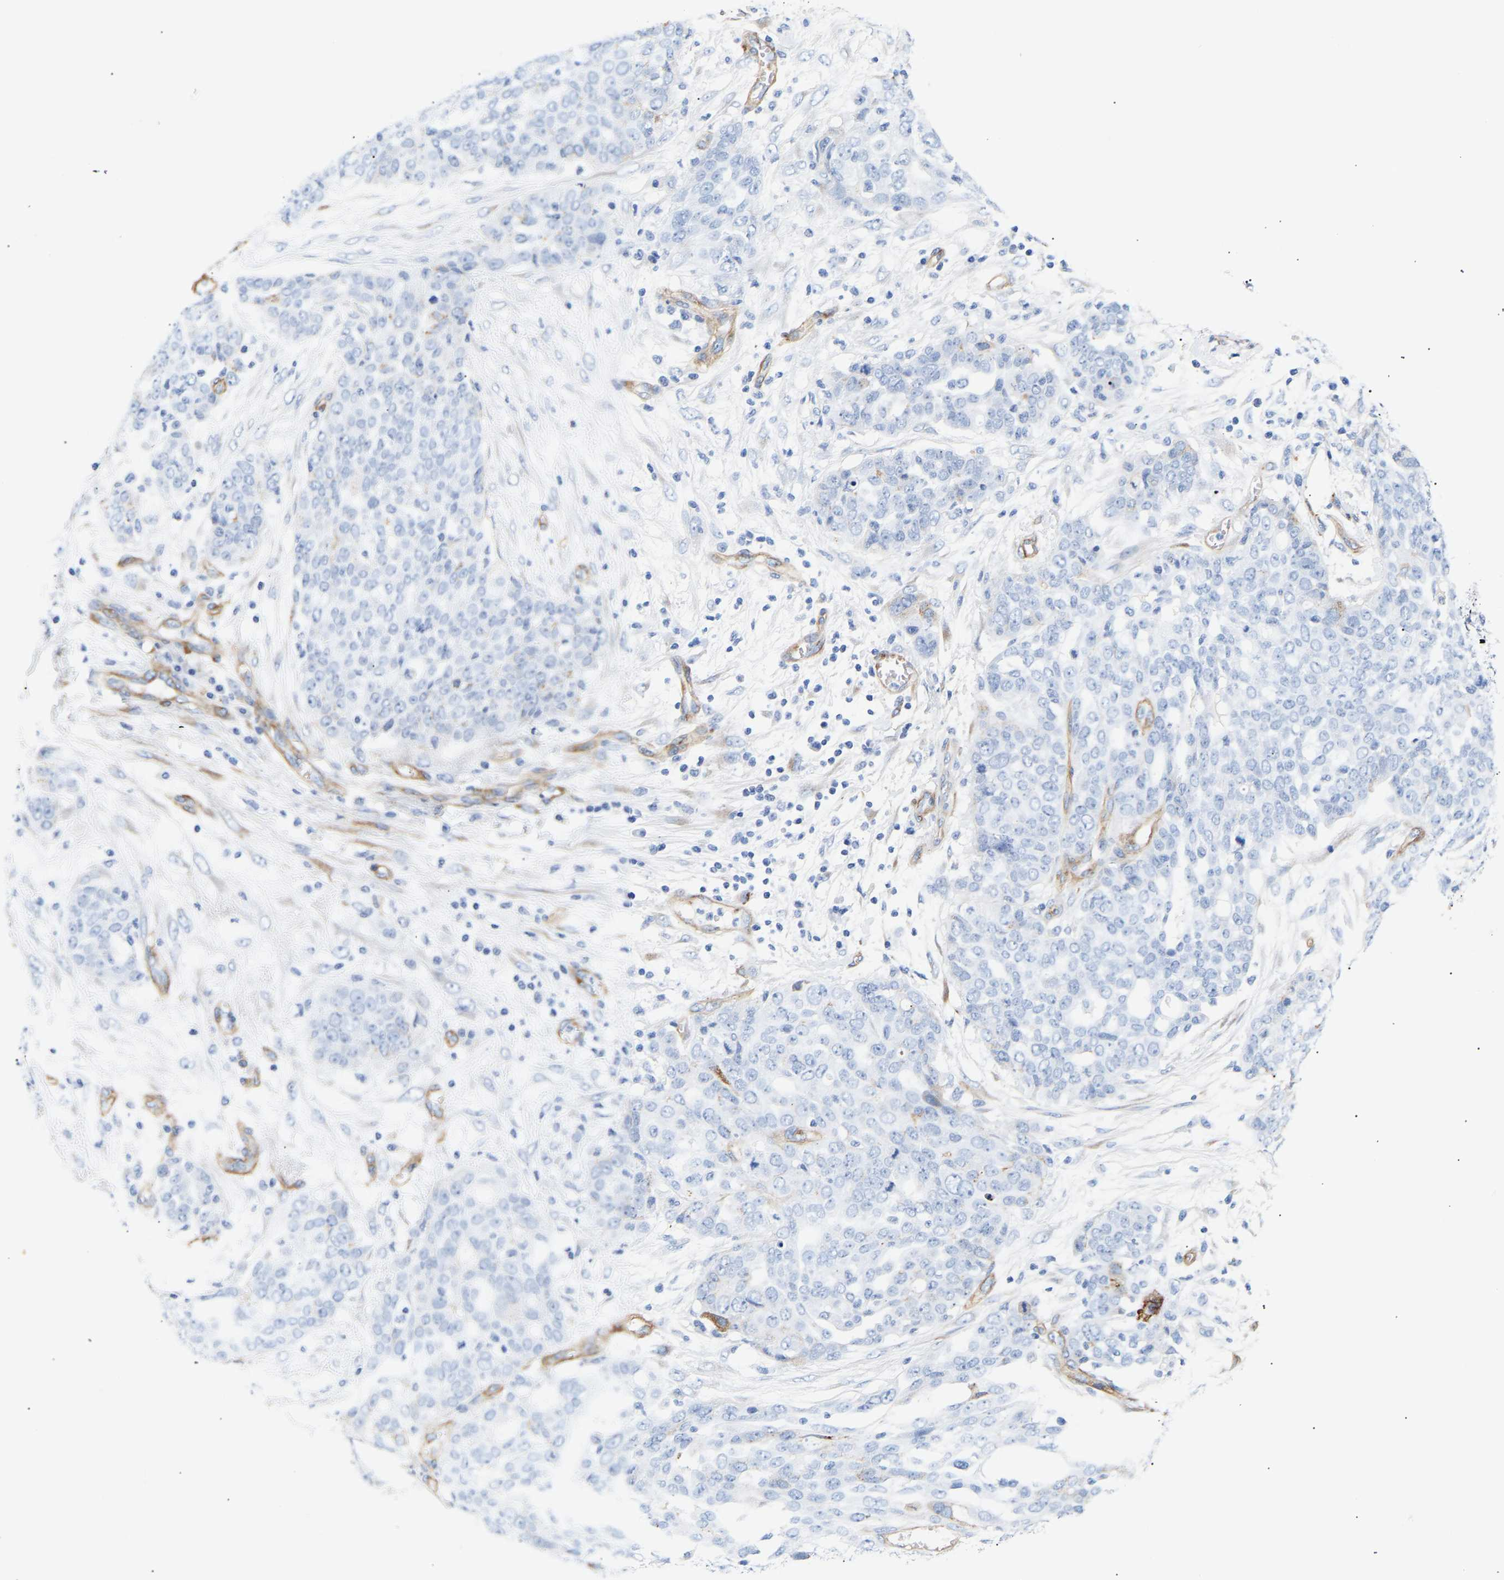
{"staining": {"intensity": "negative", "quantity": "none", "location": "none"}, "tissue": "ovarian cancer", "cell_type": "Tumor cells", "image_type": "cancer", "snomed": [{"axis": "morphology", "description": "Cystadenocarcinoma, serous, NOS"}, {"axis": "topography", "description": "Soft tissue"}, {"axis": "topography", "description": "Ovary"}], "caption": "DAB immunohistochemical staining of ovarian serous cystadenocarcinoma shows no significant staining in tumor cells.", "gene": "IGFBP7", "patient": {"sex": "female", "age": 57}}